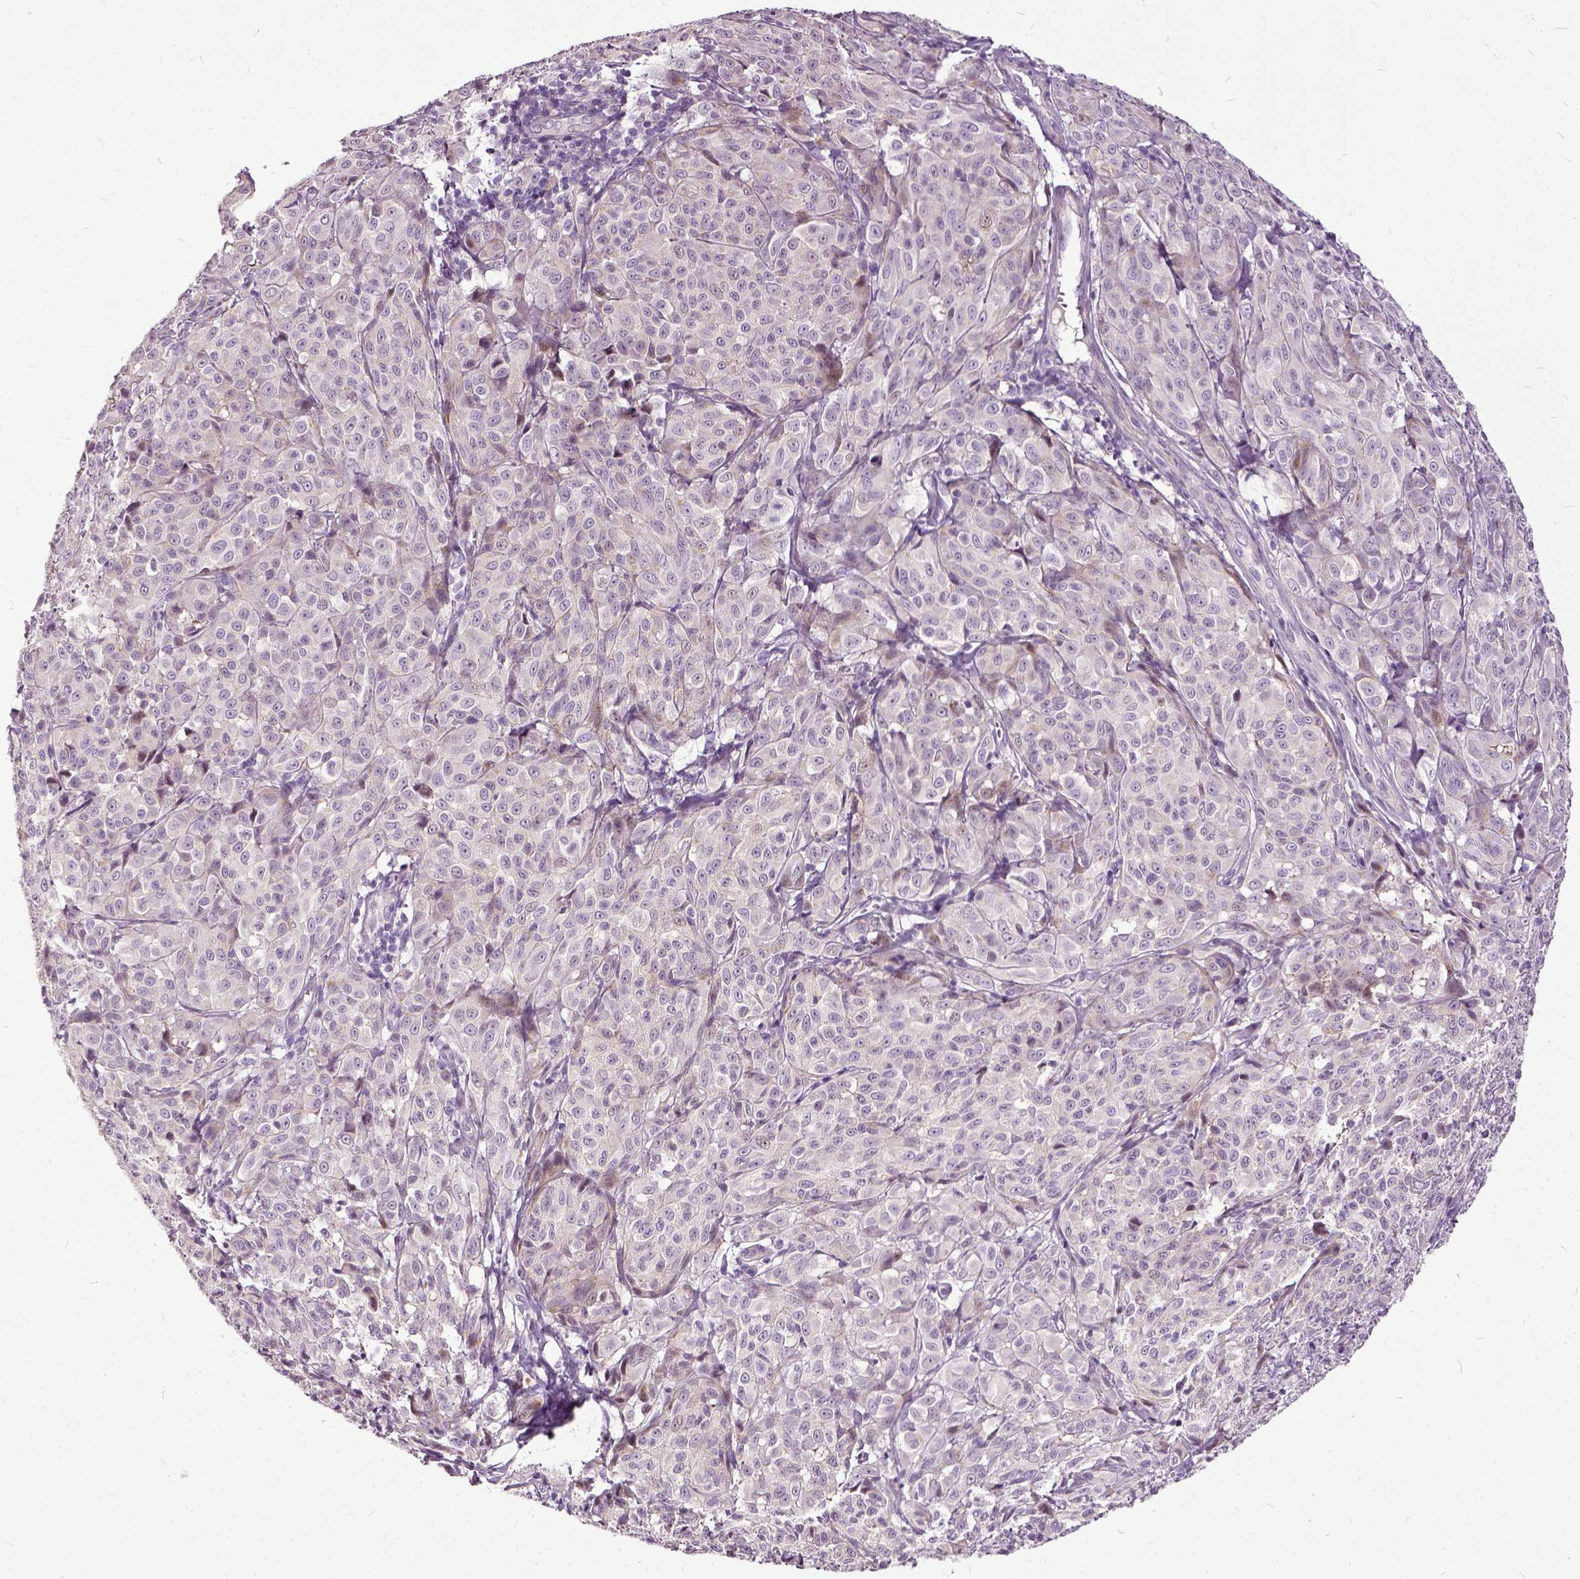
{"staining": {"intensity": "negative", "quantity": "none", "location": "none"}, "tissue": "melanoma", "cell_type": "Tumor cells", "image_type": "cancer", "snomed": [{"axis": "morphology", "description": "Malignant melanoma, NOS"}, {"axis": "topography", "description": "Skin"}], "caption": "There is no significant positivity in tumor cells of melanoma.", "gene": "ILRUN", "patient": {"sex": "male", "age": 89}}